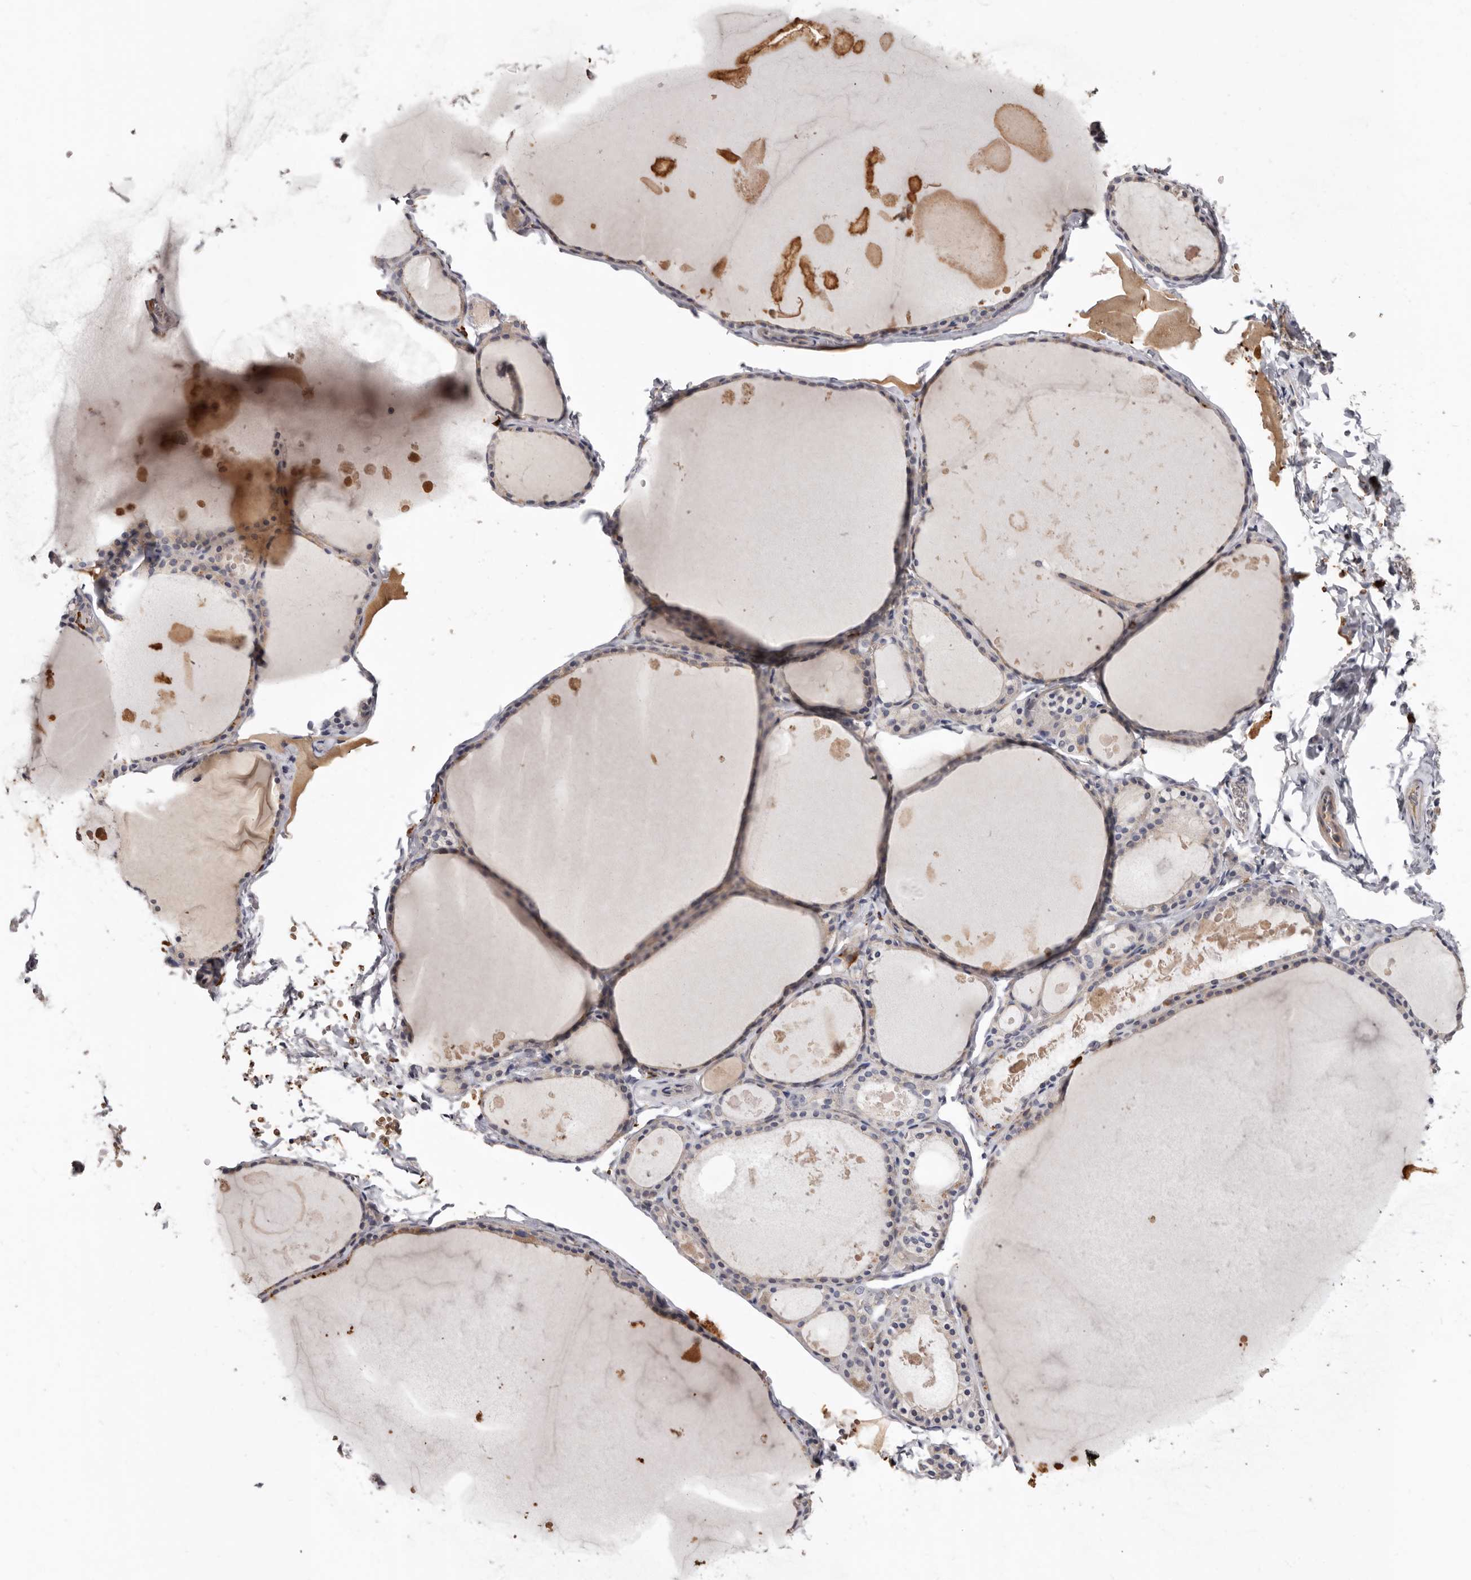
{"staining": {"intensity": "weak", "quantity": "25%-75%", "location": "cytoplasmic/membranous"}, "tissue": "thyroid gland", "cell_type": "Glandular cells", "image_type": "normal", "snomed": [{"axis": "morphology", "description": "Normal tissue, NOS"}, {"axis": "topography", "description": "Thyroid gland"}], "caption": "Benign thyroid gland exhibits weak cytoplasmic/membranous staining in approximately 25%-75% of glandular cells, visualized by immunohistochemistry.", "gene": "SPTA1", "patient": {"sex": "male", "age": 56}}